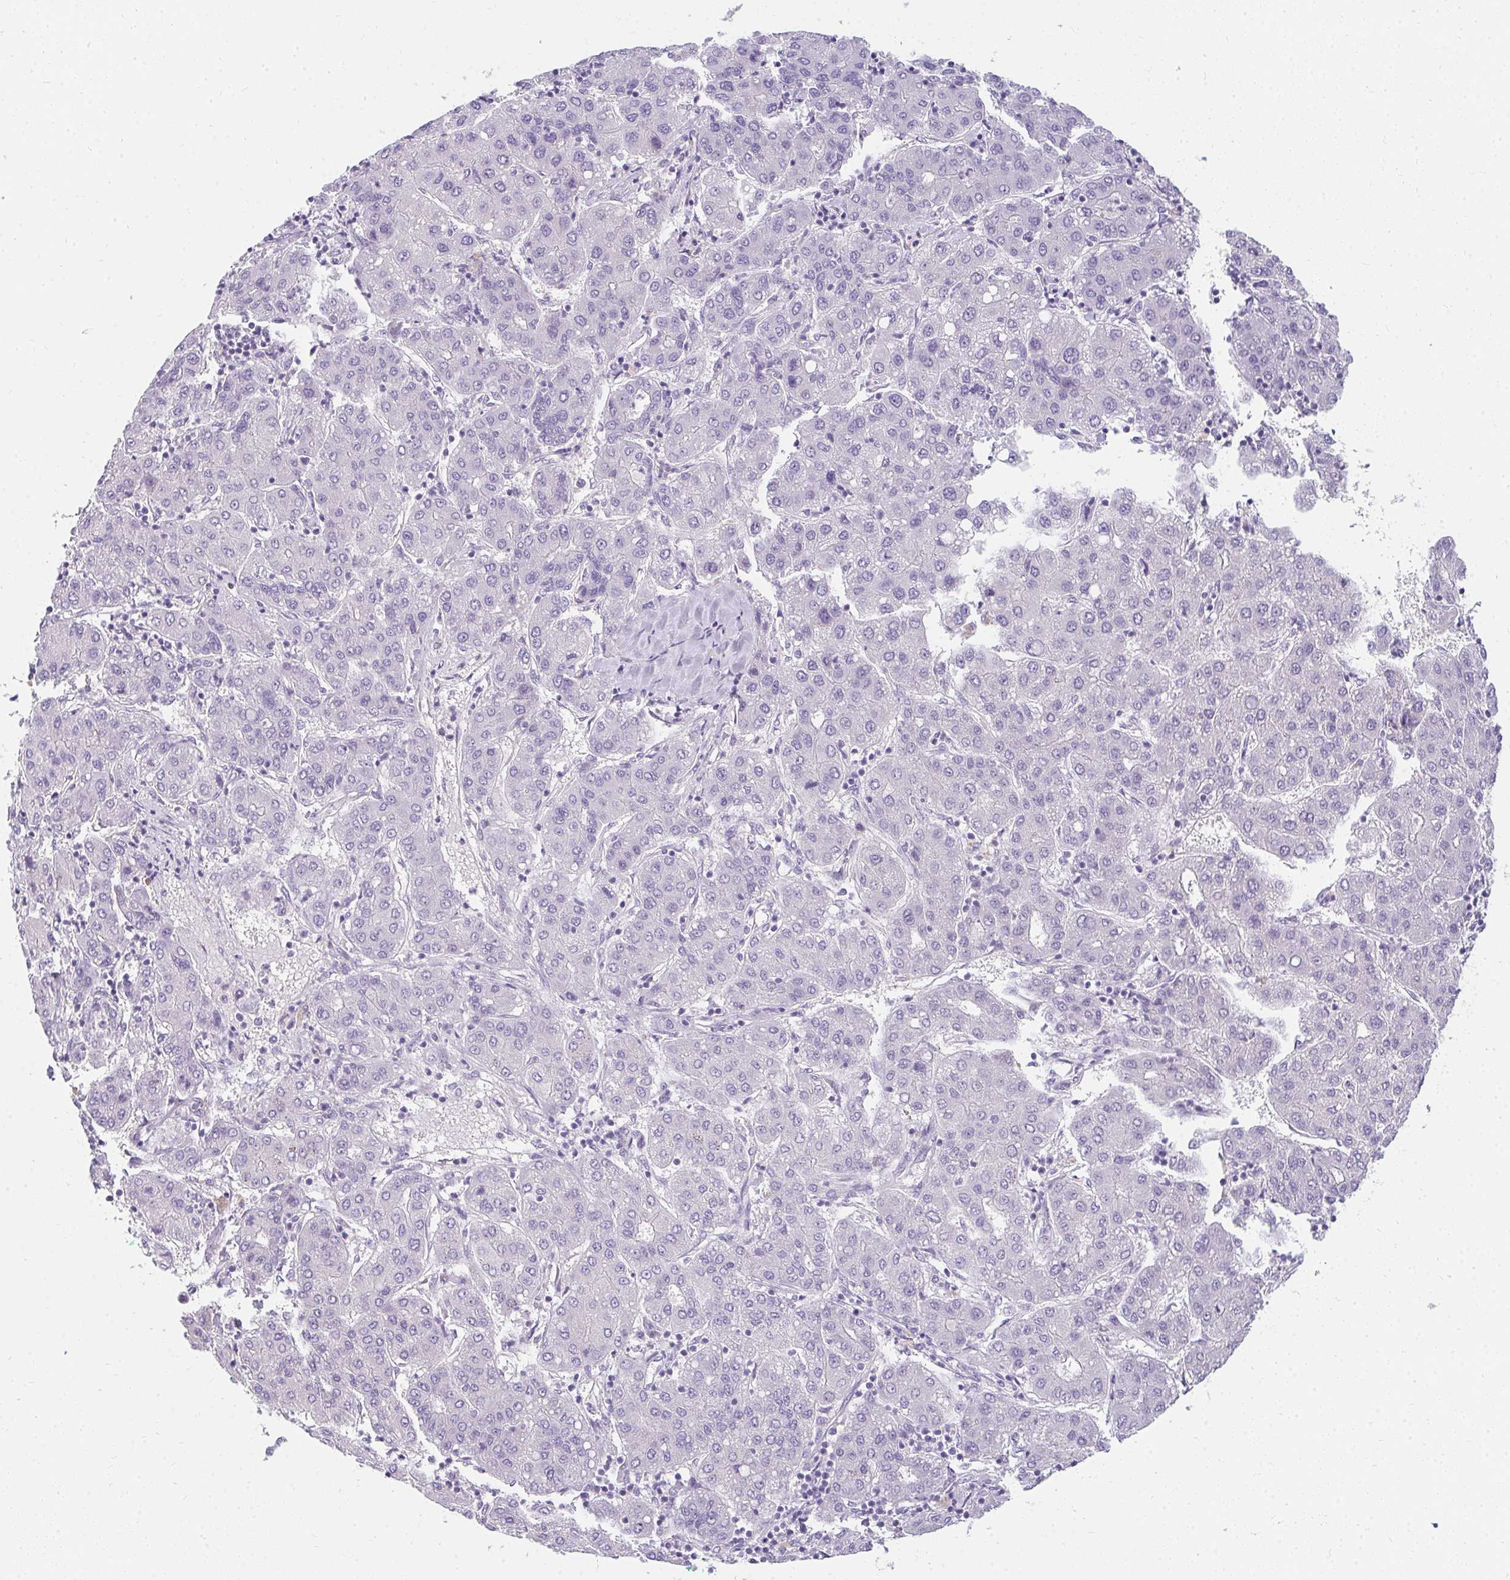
{"staining": {"intensity": "negative", "quantity": "none", "location": "none"}, "tissue": "liver cancer", "cell_type": "Tumor cells", "image_type": "cancer", "snomed": [{"axis": "morphology", "description": "Carcinoma, Hepatocellular, NOS"}, {"axis": "topography", "description": "Liver"}], "caption": "This is an immunohistochemistry (IHC) image of liver hepatocellular carcinoma. There is no staining in tumor cells.", "gene": "PPP1R3G", "patient": {"sex": "male", "age": 65}}